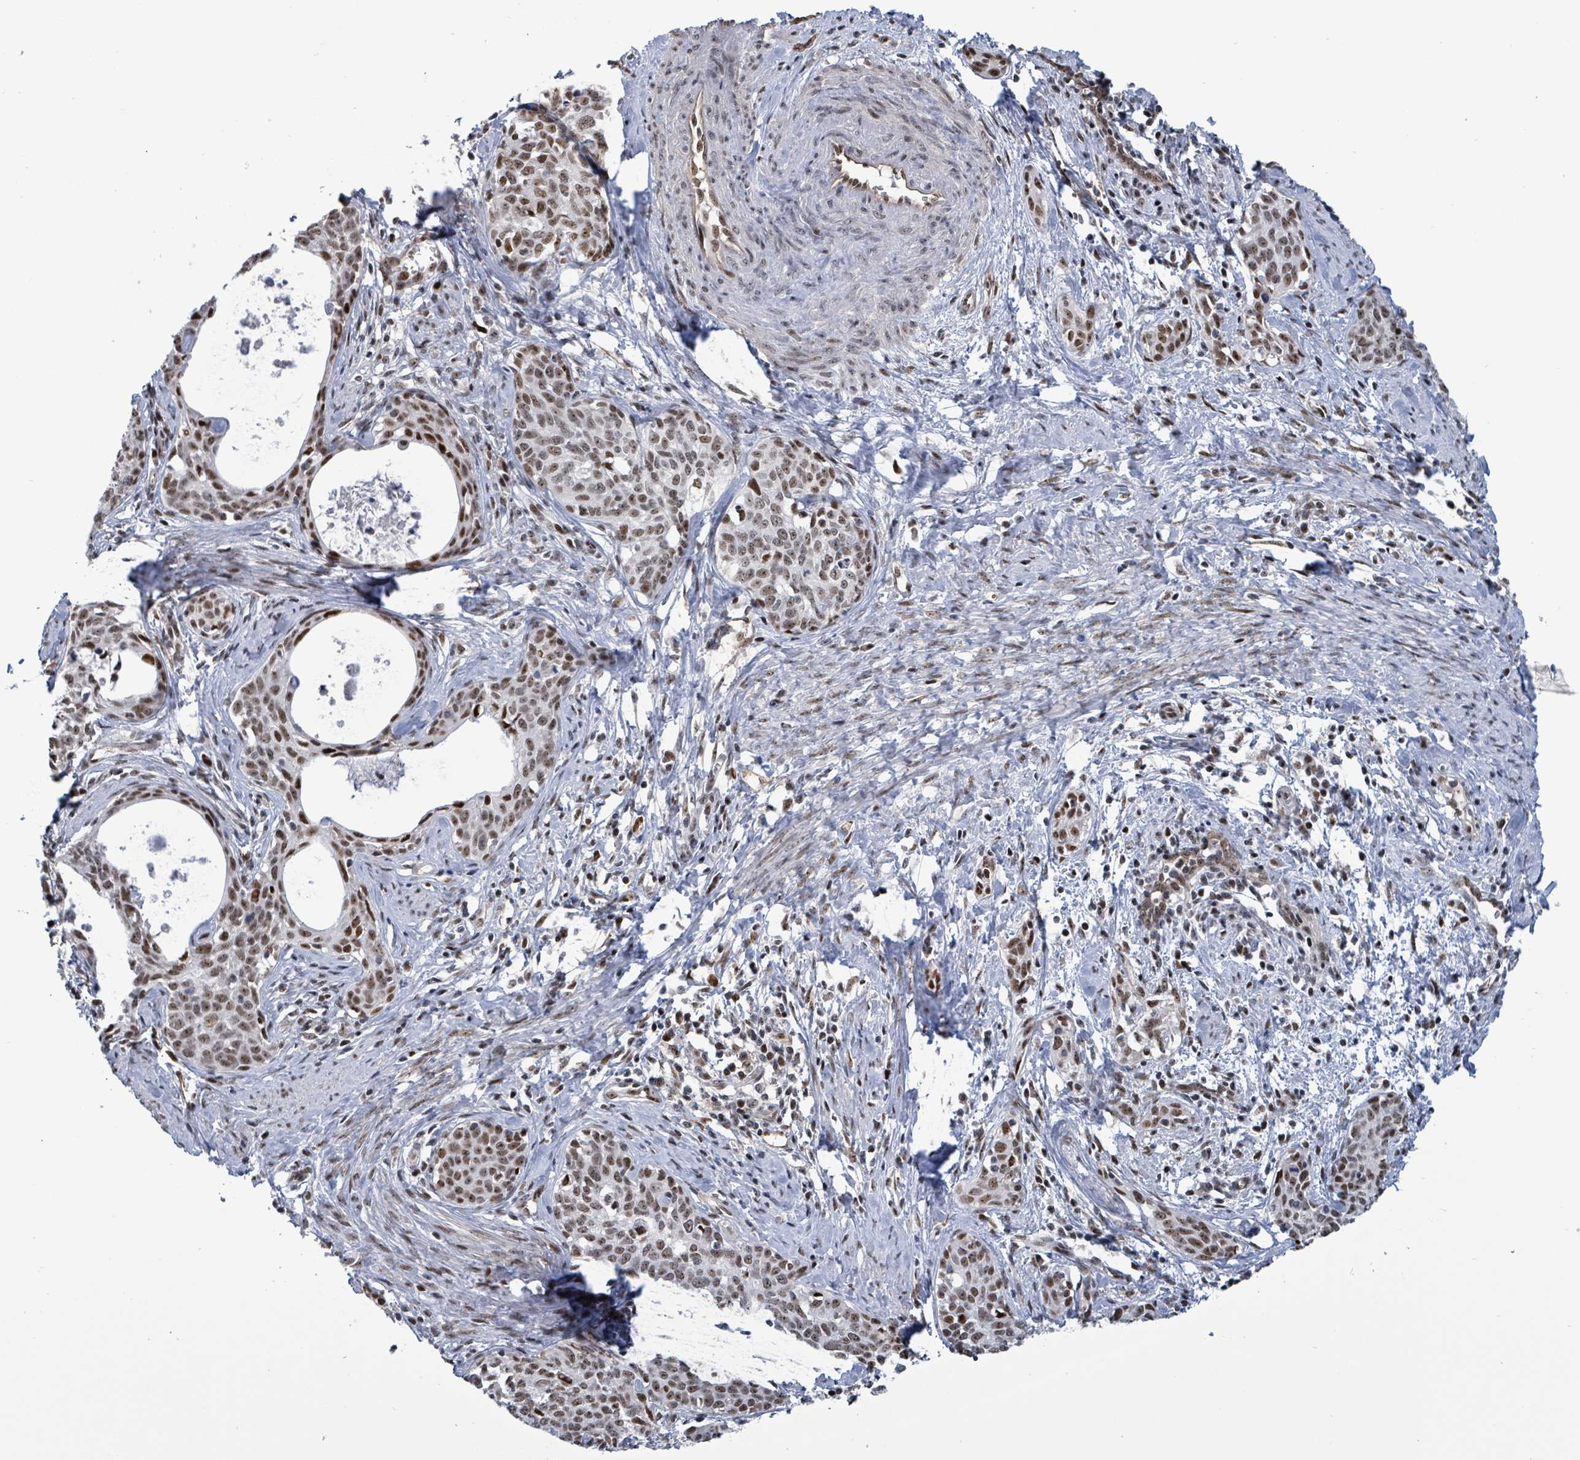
{"staining": {"intensity": "moderate", "quantity": ">75%", "location": "nuclear"}, "tissue": "cervical cancer", "cell_type": "Tumor cells", "image_type": "cancer", "snomed": [{"axis": "morphology", "description": "Squamous cell carcinoma, NOS"}, {"axis": "topography", "description": "Cervix"}], "caption": "This image shows IHC staining of human cervical cancer, with medium moderate nuclear positivity in approximately >75% of tumor cells.", "gene": "RRN3", "patient": {"sex": "female", "age": 52}}